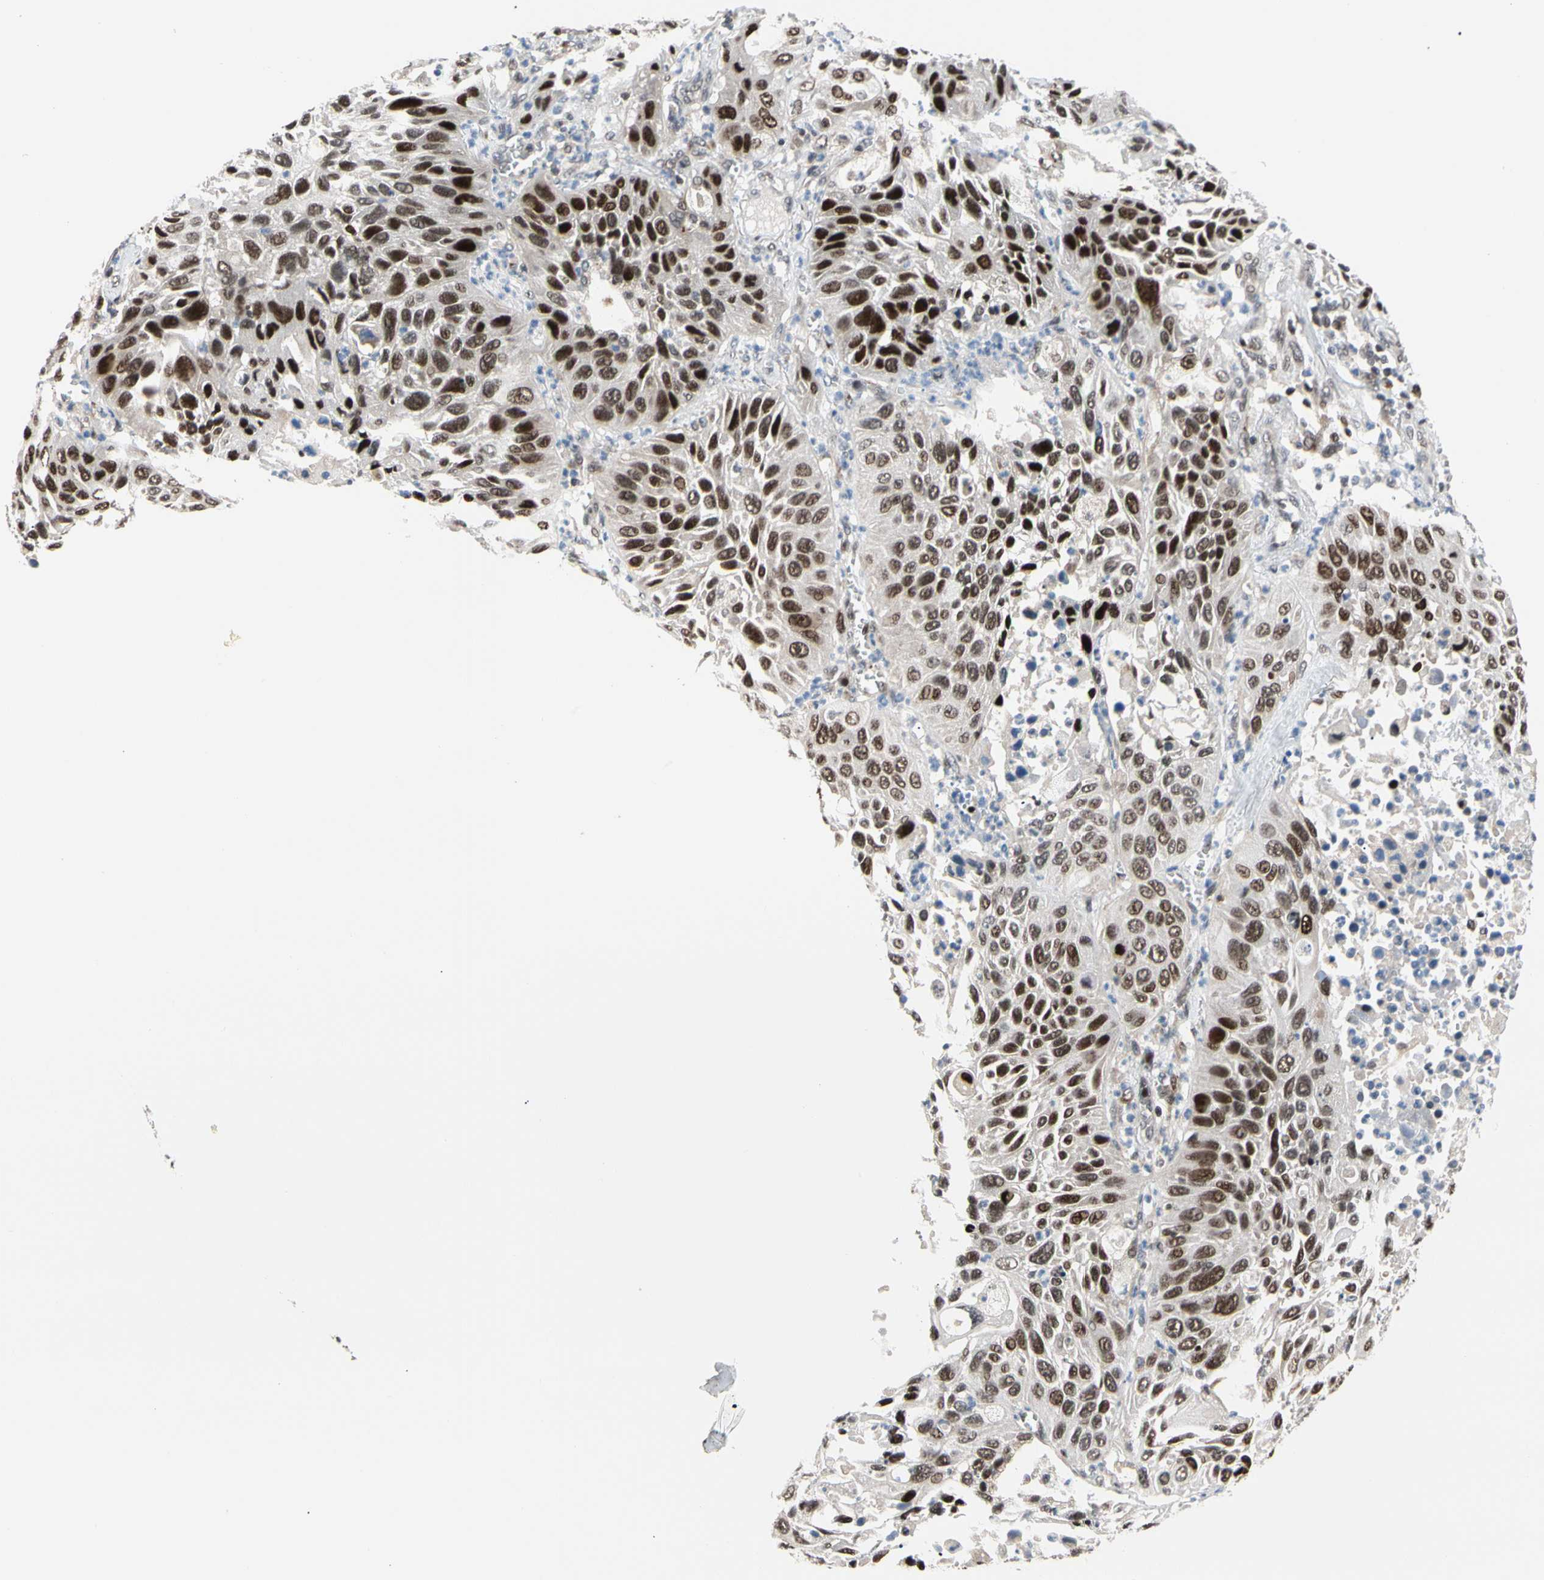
{"staining": {"intensity": "strong", "quantity": ">75%", "location": "nuclear"}, "tissue": "lung cancer", "cell_type": "Tumor cells", "image_type": "cancer", "snomed": [{"axis": "morphology", "description": "Squamous cell carcinoma, NOS"}, {"axis": "topography", "description": "Lung"}], "caption": "The image exhibits a brown stain indicating the presence of a protein in the nuclear of tumor cells in squamous cell carcinoma (lung).", "gene": "E2F1", "patient": {"sex": "female", "age": 76}}